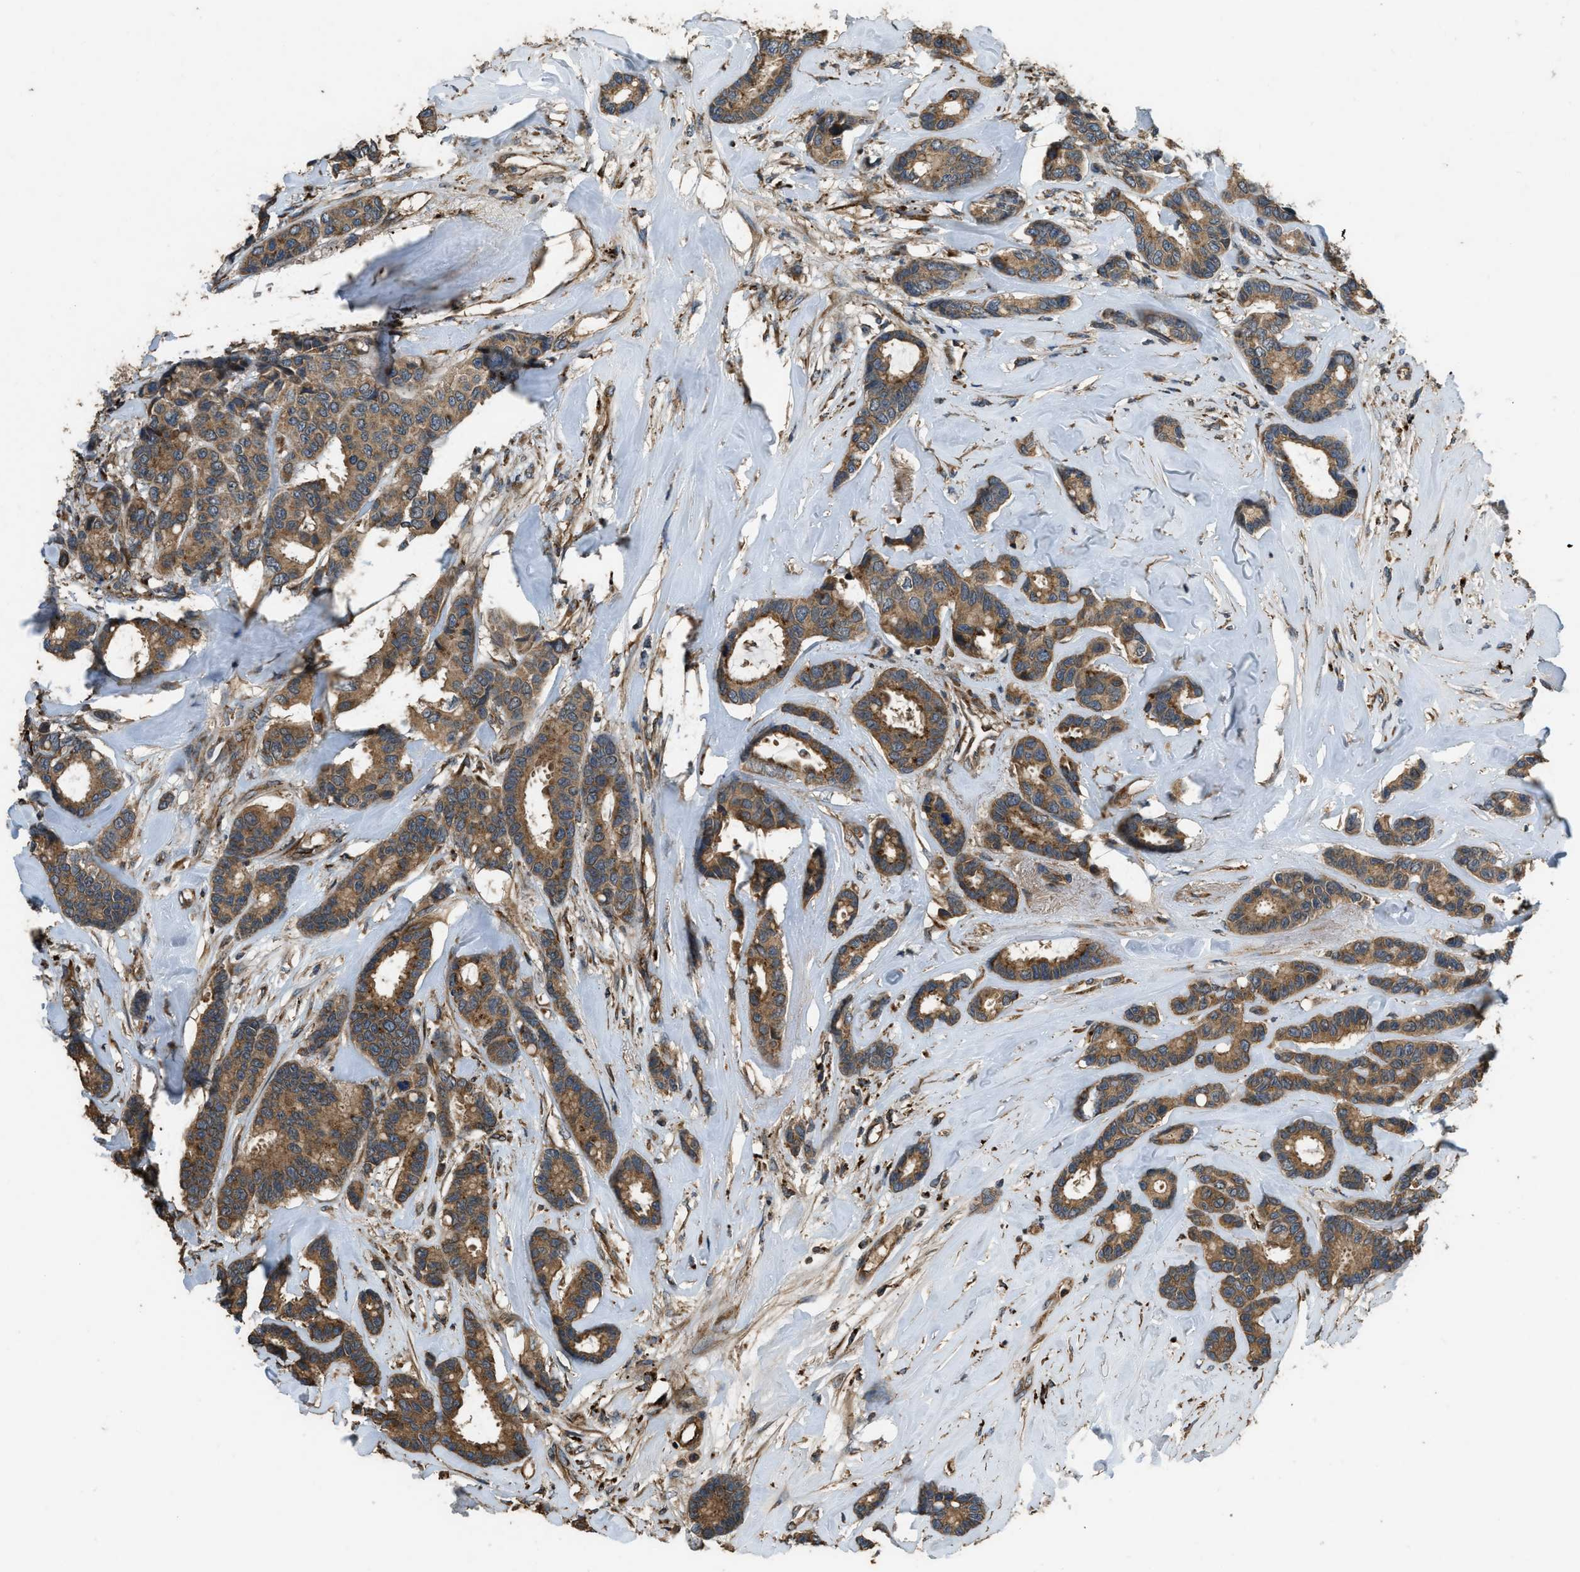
{"staining": {"intensity": "moderate", "quantity": ">75%", "location": "cytoplasmic/membranous"}, "tissue": "breast cancer", "cell_type": "Tumor cells", "image_type": "cancer", "snomed": [{"axis": "morphology", "description": "Duct carcinoma"}, {"axis": "topography", "description": "Breast"}], "caption": "This histopathology image displays IHC staining of breast cancer (infiltrating ductal carcinoma), with medium moderate cytoplasmic/membranous staining in about >75% of tumor cells.", "gene": "GGH", "patient": {"sex": "female", "age": 87}}